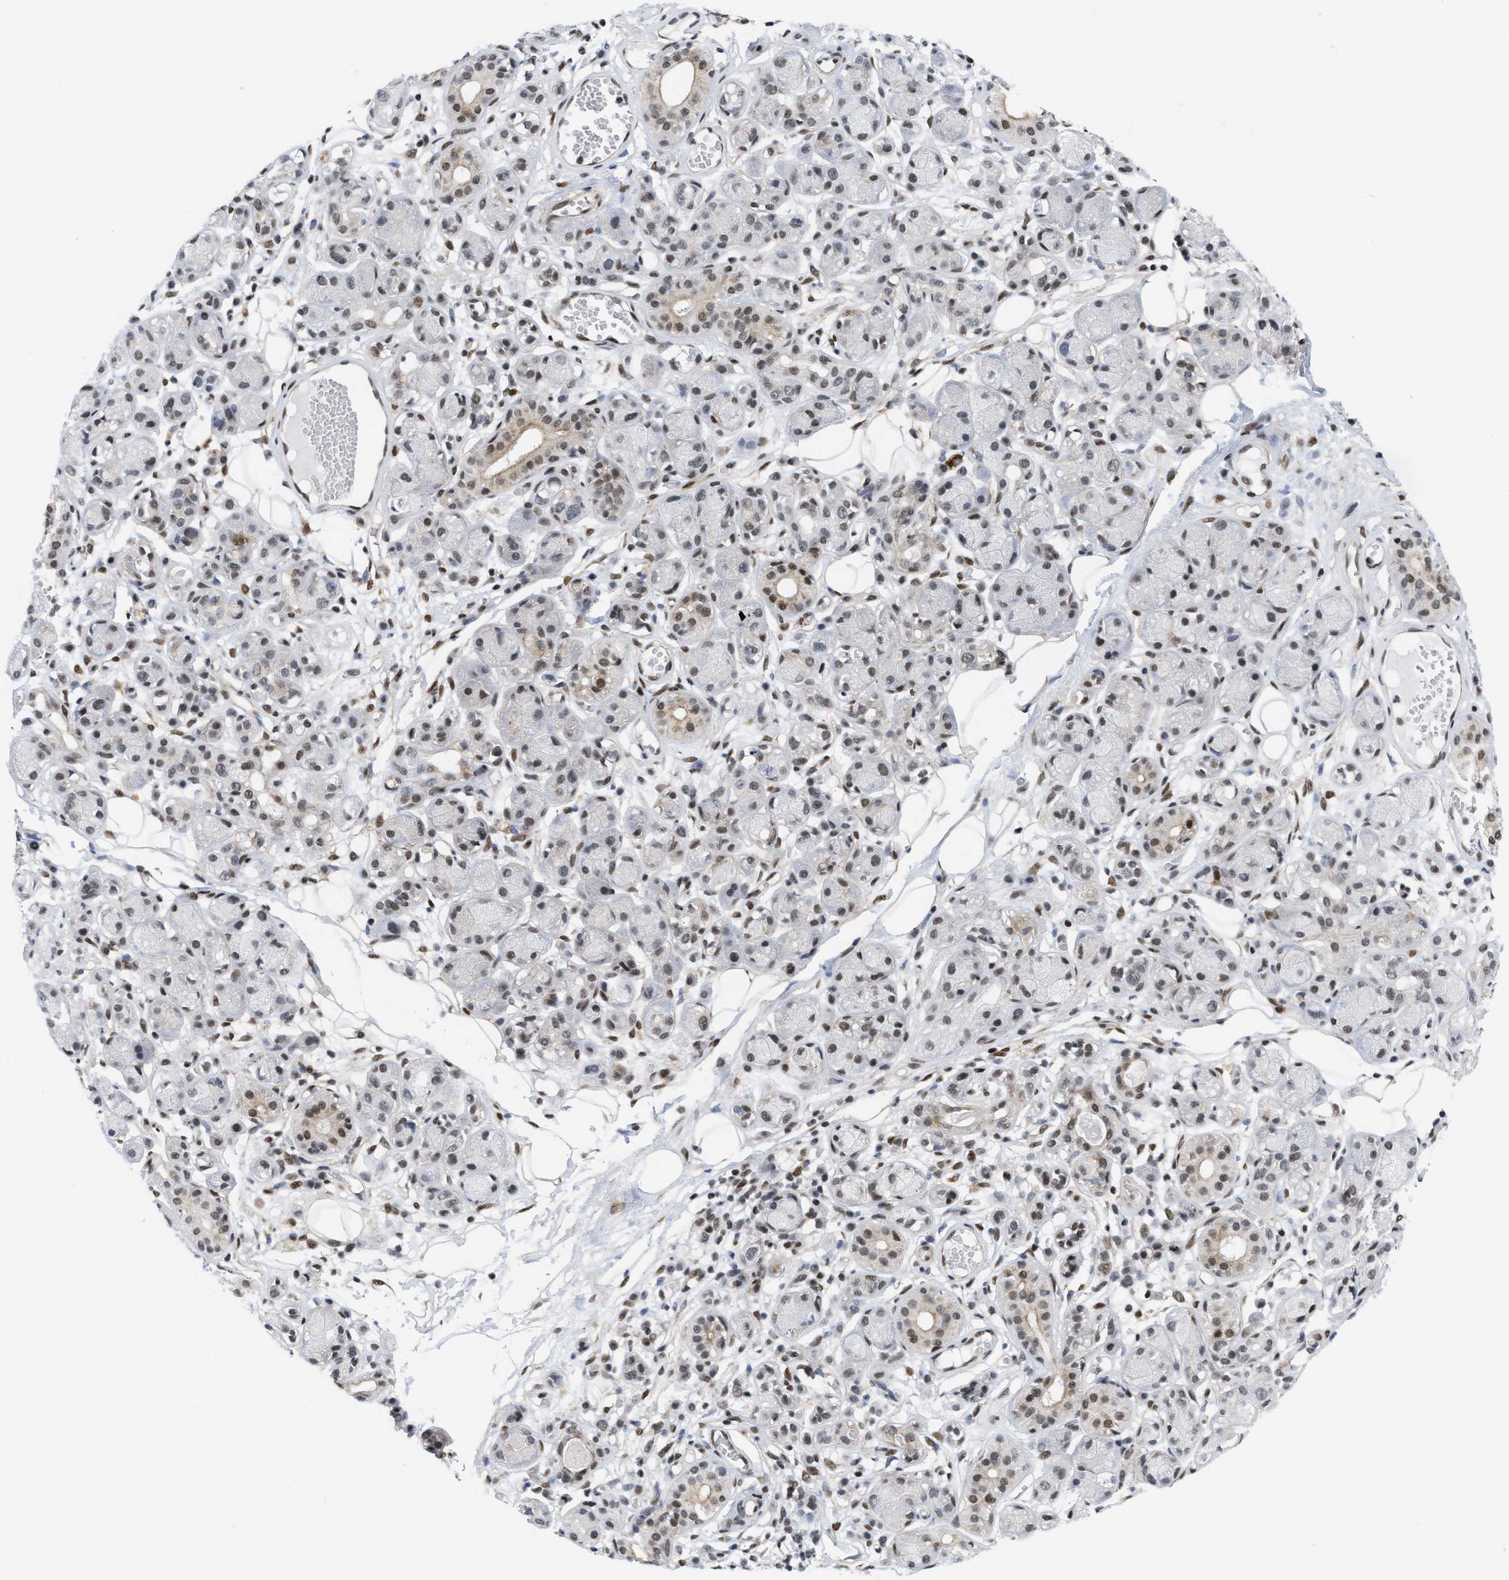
{"staining": {"intensity": "moderate", "quantity": ">75%", "location": "nuclear"}, "tissue": "adipose tissue", "cell_type": "Adipocytes", "image_type": "normal", "snomed": [{"axis": "morphology", "description": "Normal tissue, NOS"}, {"axis": "morphology", "description": "Inflammation, NOS"}, {"axis": "topography", "description": "Salivary gland"}, {"axis": "topography", "description": "Peripheral nerve tissue"}], "caption": "Immunohistochemistry (IHC) histopathology image of benign human adipose tissue stained for a protein (brown), which reveals medium levels of moderate nuclear staining in approximately >75% of adipocytes.", "gene": "MIER1", "patient": {"sex": "female", "age": 75}}